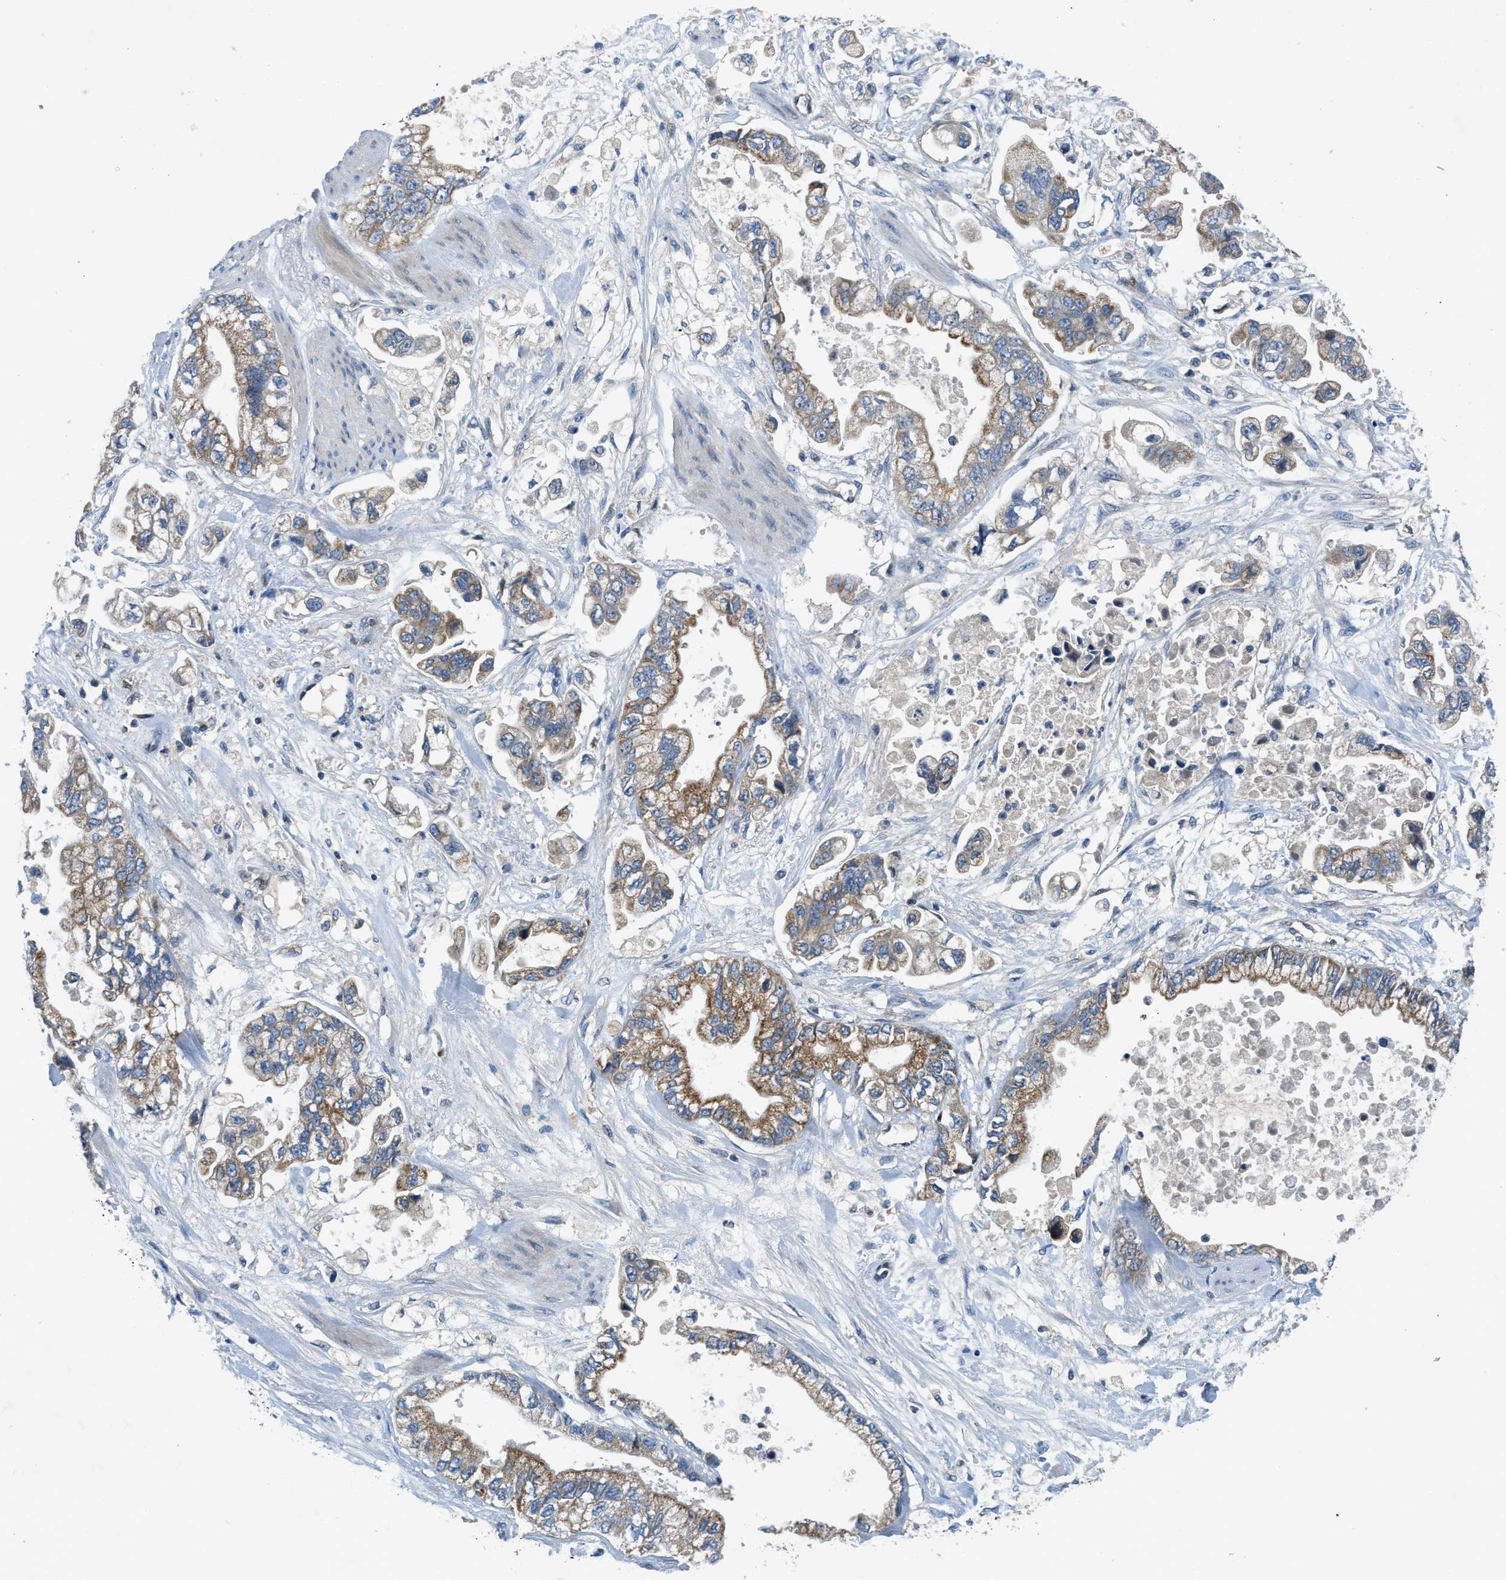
{"staining": {"intensity": "moderate", "quantity": ">75%", "location": "cytoplasmic/membranous"}, "tissue": "stomach cancer", "cell_type": "Tumor cells", "image_type": "cancer", "snomed": [{"axis": "morphology", "description": "Normal tissue, NOS"}, {"axis": "morphology", "description": "Adenocarcinoma, NOS"}, {"axis": "topography", "description": "Stomach"}], "caption": "DAB (3,3'-diaminobenzidine) immunohistochemical staining of stomach cancer (adenocarcinoma) demonstrates moderate cytoplasmic/membranous protein expression in about >75% of tumor cells.", "gene": "PNKD", "patient": {"sex": "male", "age": 62}}